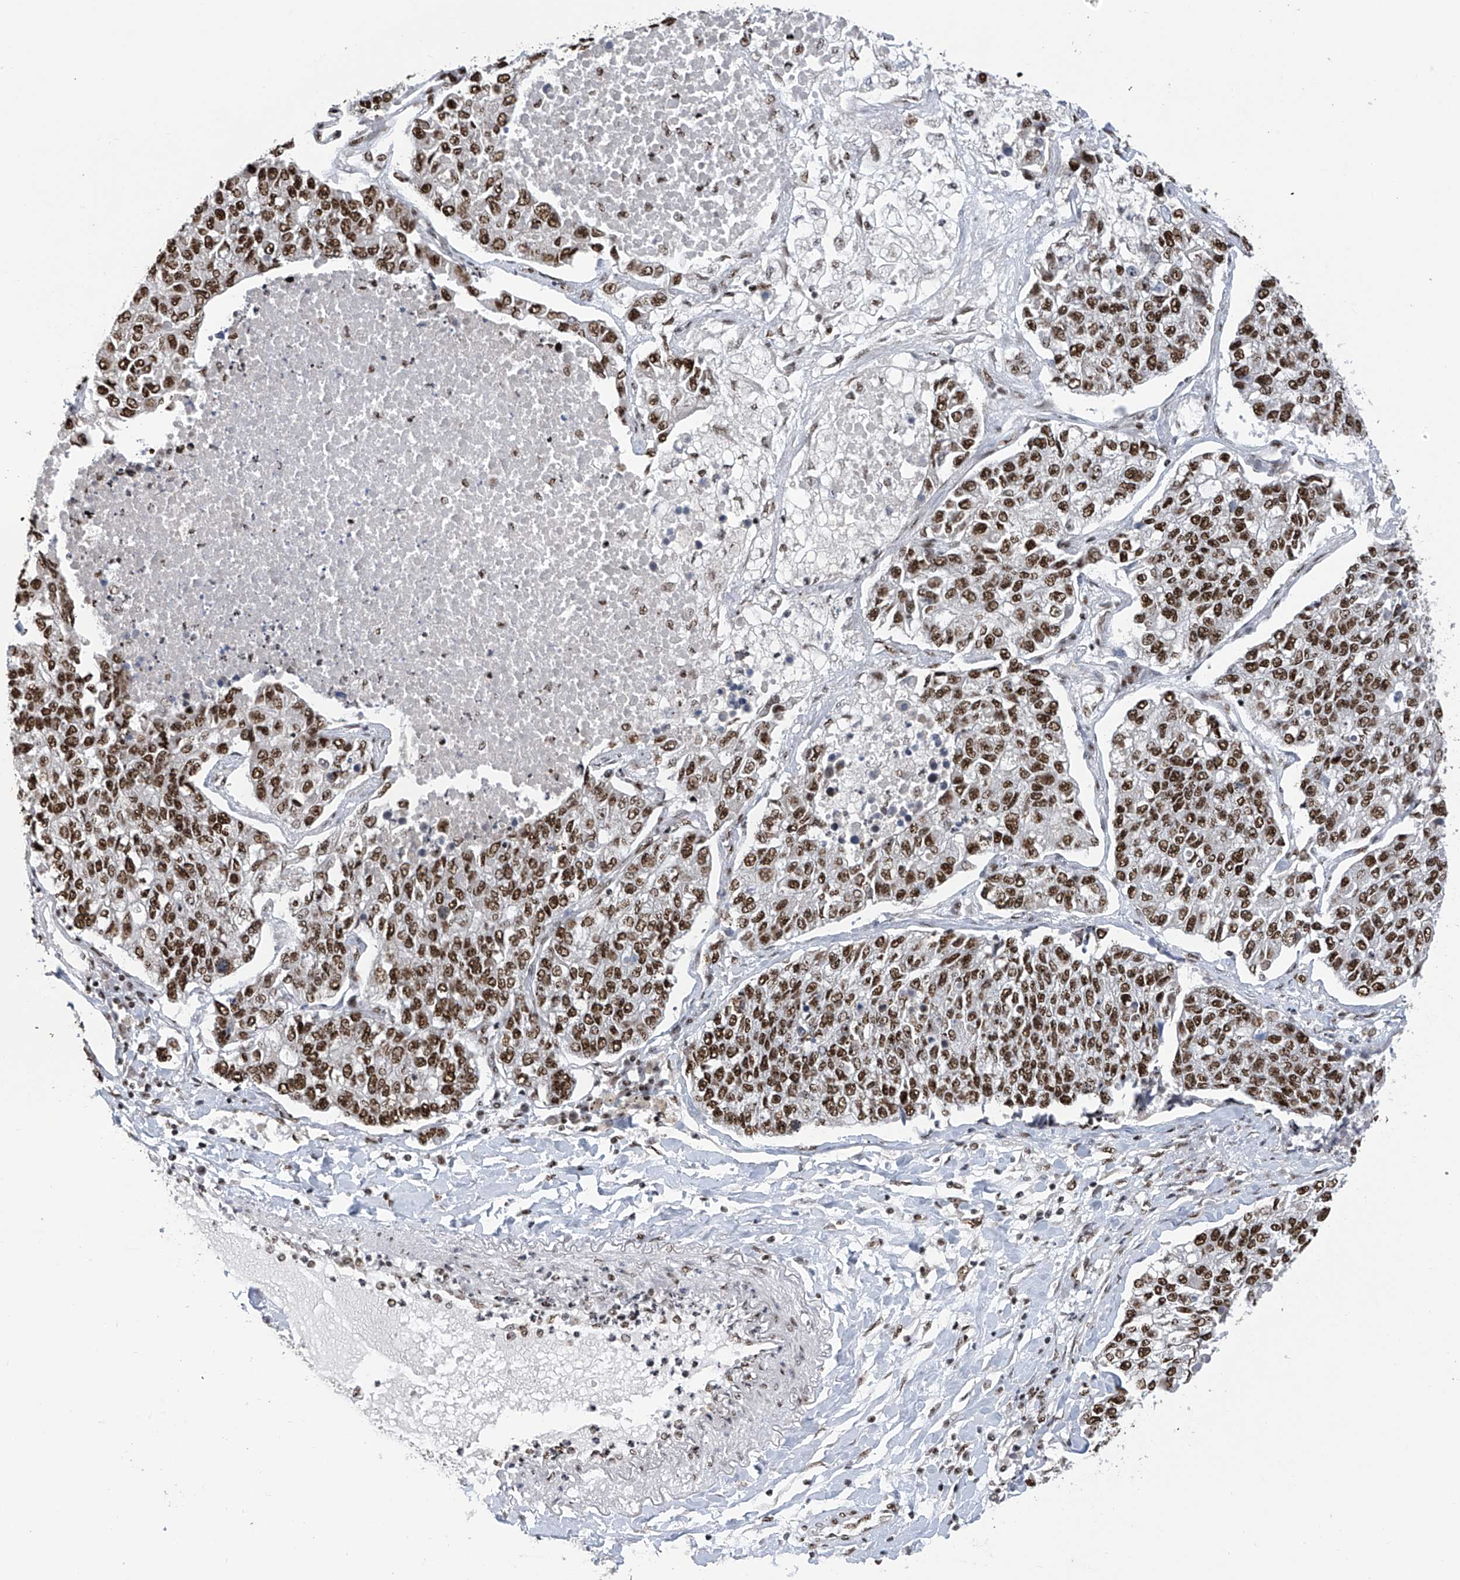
{"staining": {"intensity": "strong", "quantity": ">75%", "location": "nuclear"}, "tissue": "lung cancer", "cell_type": "Tumor cells", "image_type": "cancer", "snomed": [{"axis": "morphology", "description": "Adenocarcinoma, NOS"}, {"axis": "topography", "description": "Lung"}], "caption": "High-magnification brightfield microscopy of adenocarcinoma (lung) stained with DAB (brown) and counterstained with hematoxylin (blue). tumor cells exhibit strong nuclear staining is seen in approximately>75% of cells. Using DAB (3,3'-diaminobenzidine) (brown) and hematoxylin (blue) stains, captured at high magnification using brightfield microscopy.", "gene": "APLF", "patient": {"sex": "male", "age": 49}}